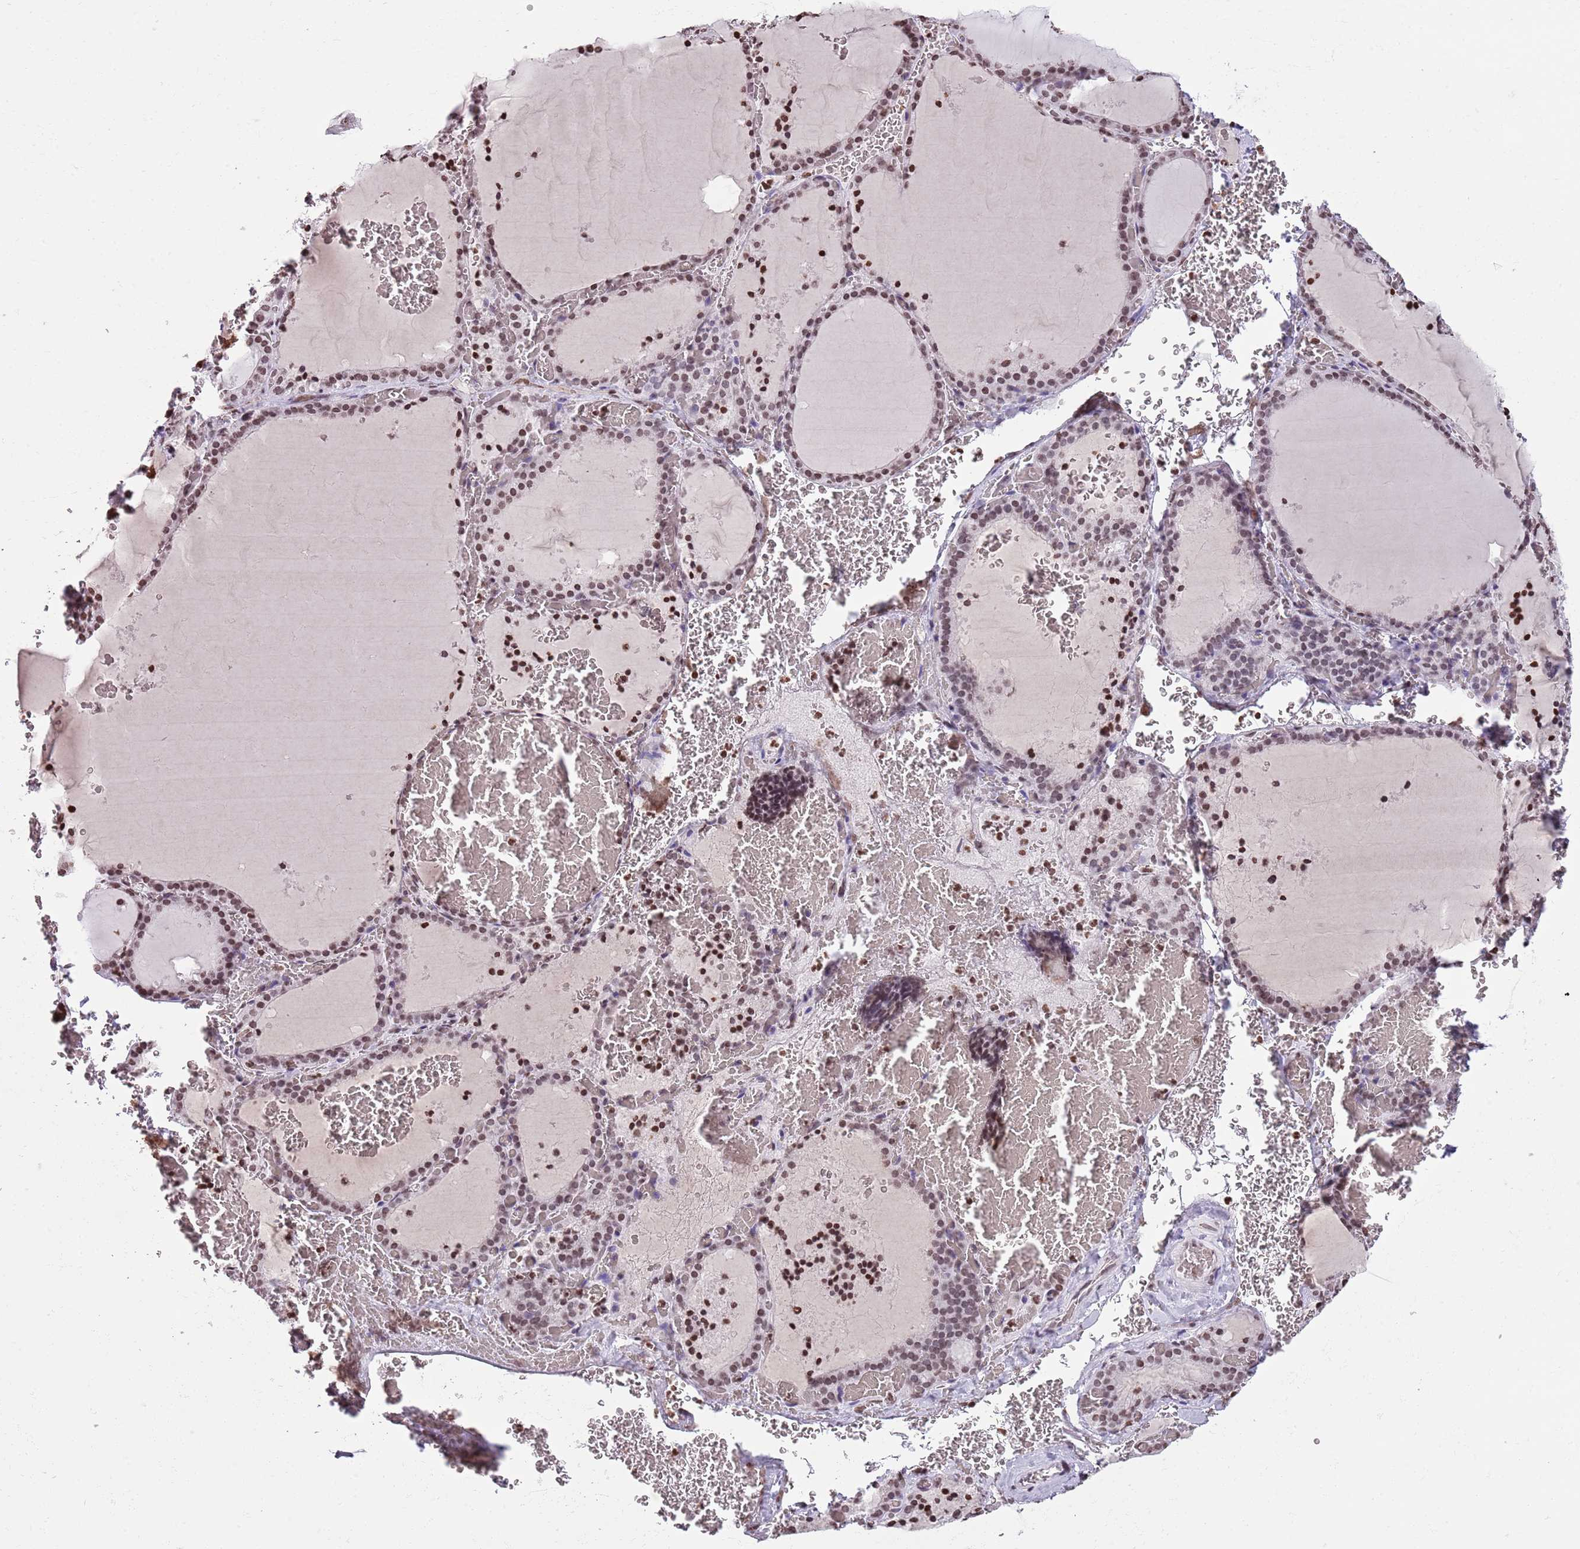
{"staining": {"intensity": "moderate", "quantity": ">75%", "location": "nuclear"}, "tissue": "thyroid gland", "cell_type": "Glandular cells", "image_type": "normal", "snomed": [{"axis": "morphology", "description": "Normal tissue, NOS"}, {"axis": "topography", "description": "Thyroid gland"}], "caption": "Benign thyroid gland demonstrates moderate nuclear staining in approximately >75% of glandular cells, visualized by immunohistochemistry. The protein is stained brown, and the nuclei are stained in blue (DAB IHC with brightfield microscopy, high magnification).", "gene": "KPNA3", "patient": {"sex": "female", "age": 39}}